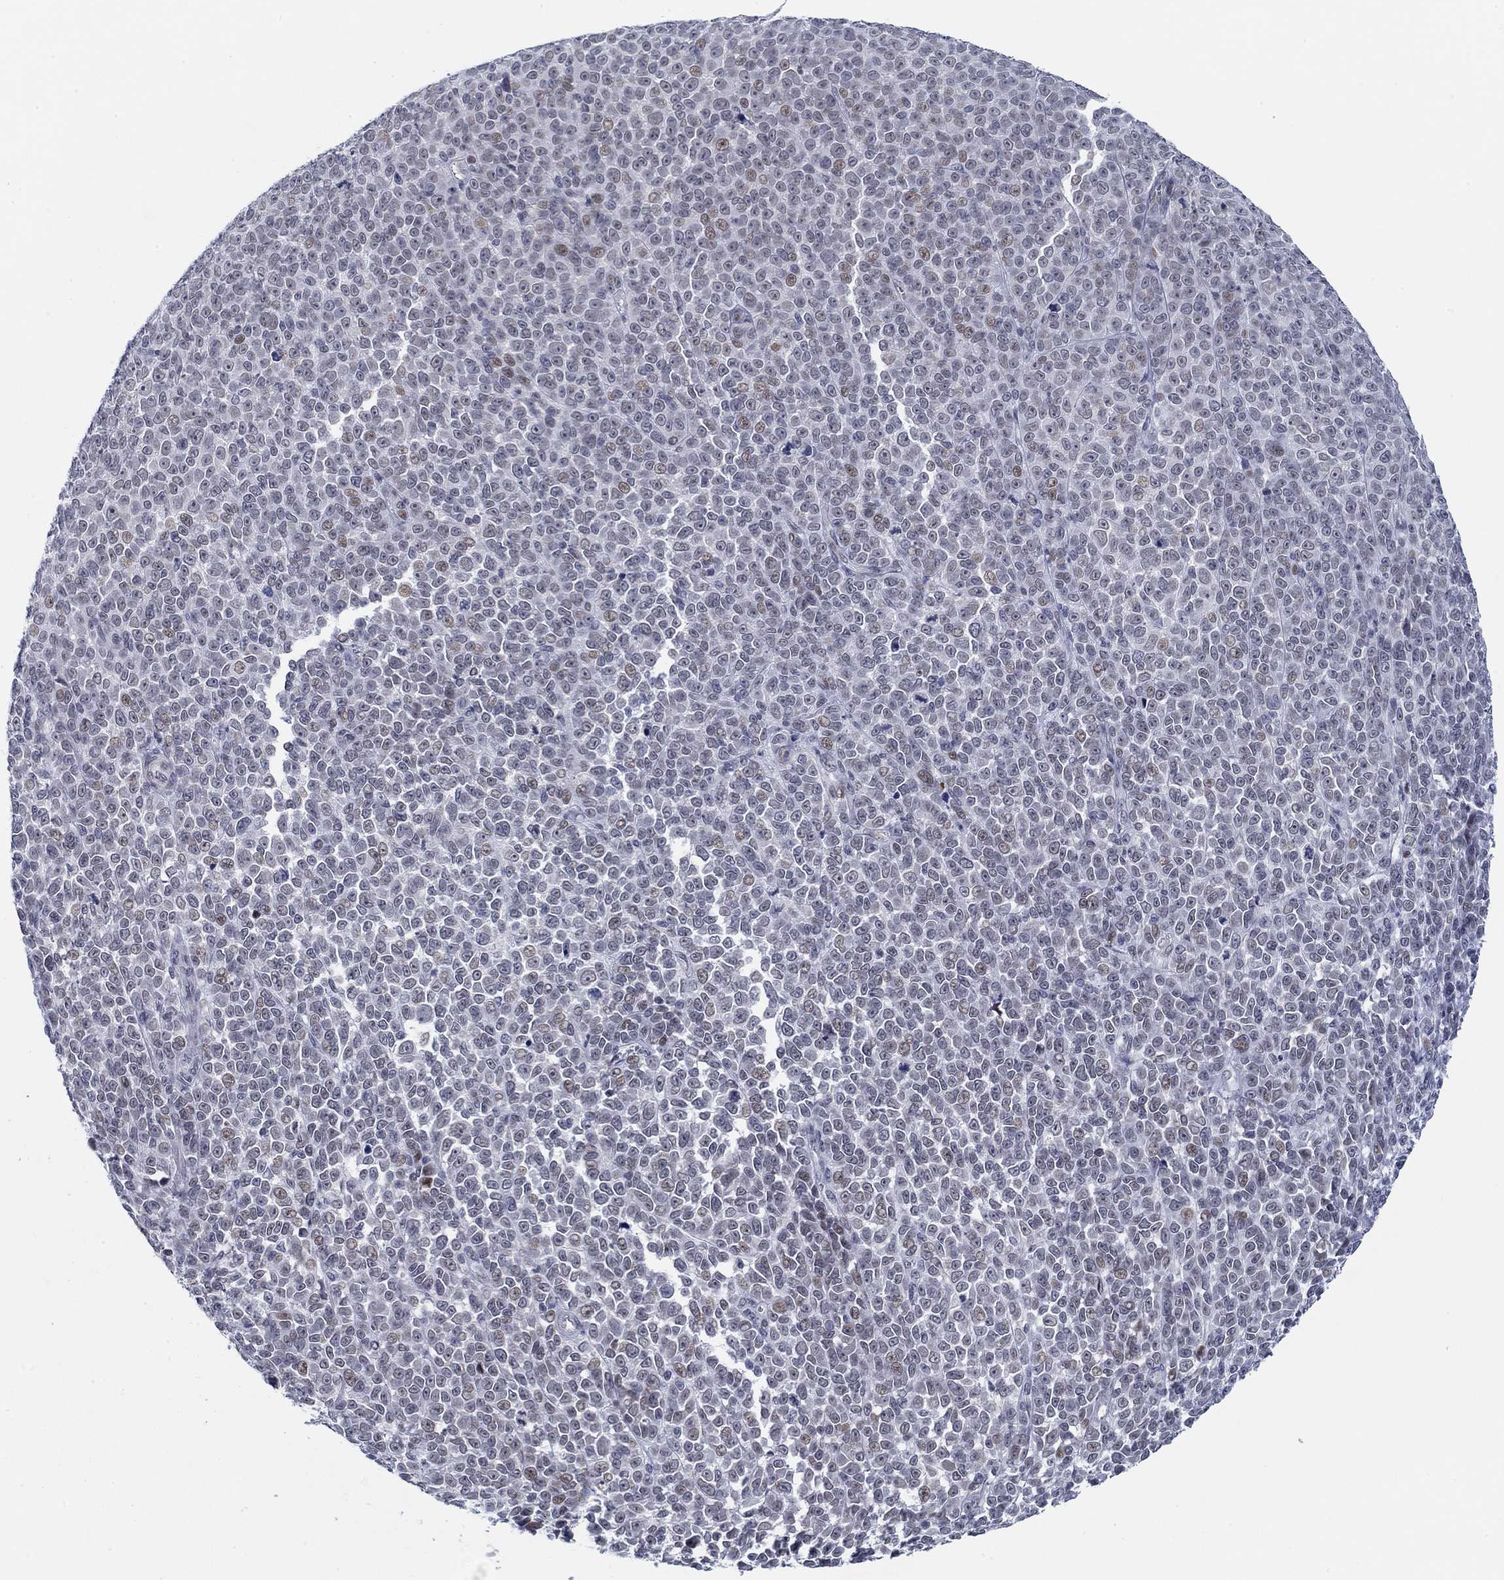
{"staining": {"intensity": "weak", "quantity": "<25%", "location": "nuclear"}, "tissue": "melanoma", "cell_type": "Tumor cells", "image_type": "cancer", "snomed": [{"axis": "morphology", "description": "Malignant melanoma, NOS"}, {"axis": "topography", "description": "Skin"}], "caption": "This image is of malignant melanoma stained with immunohistochemistry (IHC) to label a protein in brown with the nuclei are counter-stained blue. There is no expression in tumor cells.", "gene": "SLC34A1", "patient": {"sex": "female", "age": 95}}